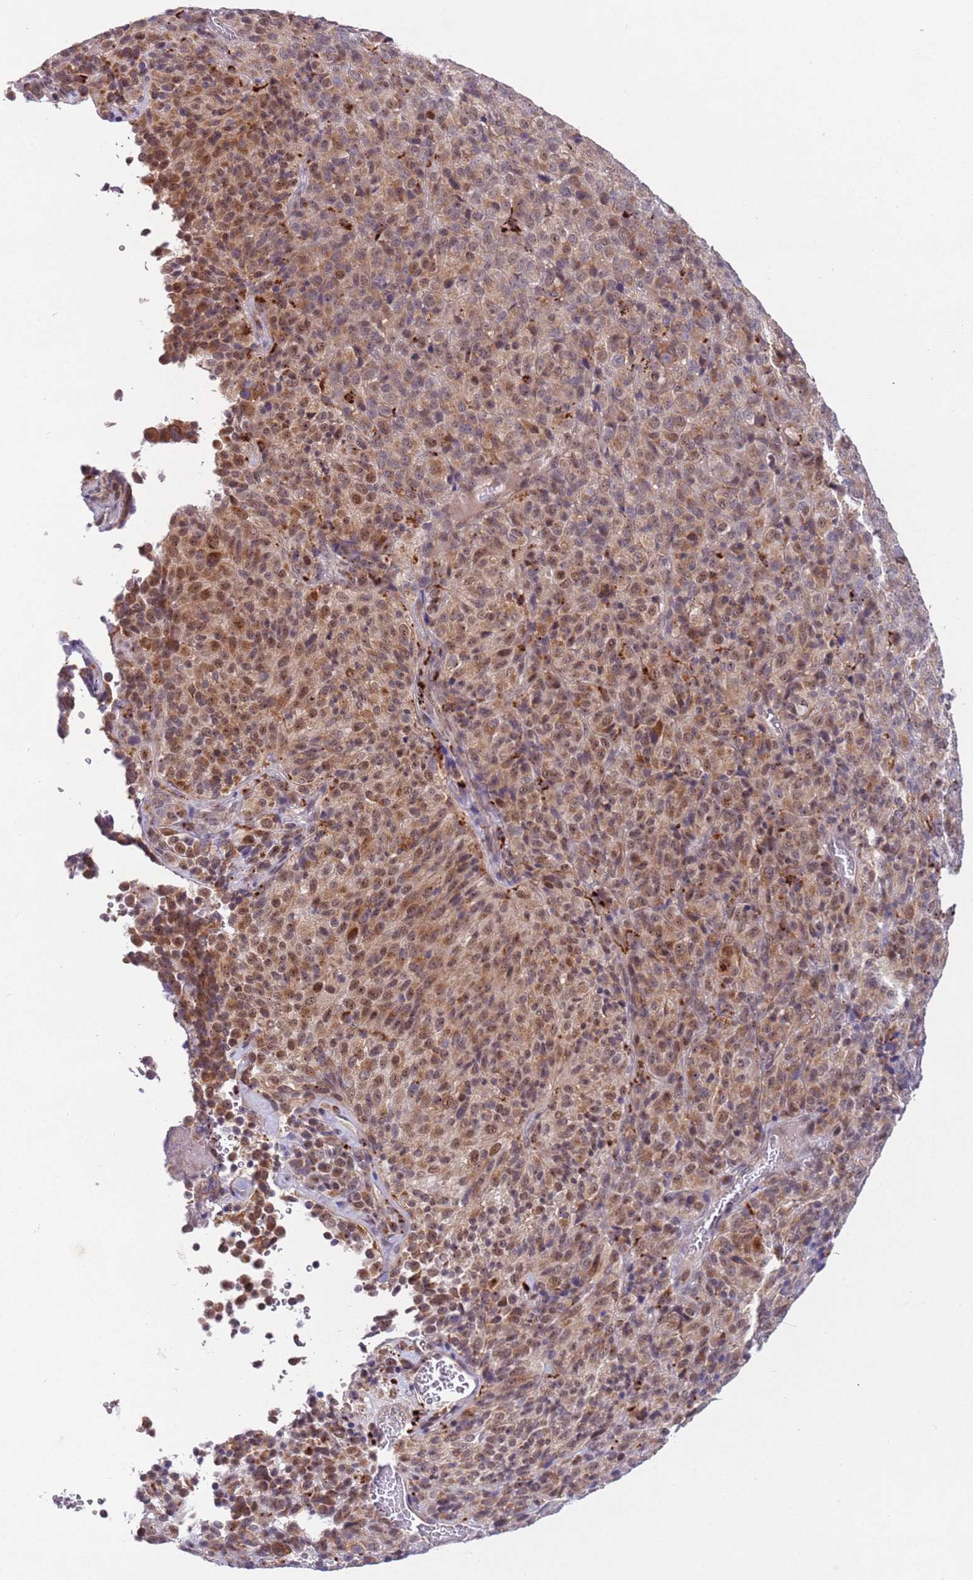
{"staining": {"intensity": "moderate", "quantity": ">75%", "location": "cytoplasmic/membranous,nuclear"}, "tissue": "melanoma", "cell_type": "Tumor cells", "image_type": "cancer", "snomed": [{"axis": "morphology", "description": "Malignant melanoma, Metastatic site"}, {"axis": "topography", "description": "Brain"}], "caption": "This photomicrograph reveals immunohistochemistry staining of human malignant melanoma (metastatic site), with medium moderate cytoplasmic/membranous and nuclear positivity in about >75% of tumor cells.", "gene": "TRIM27", "patient": {"sex": "female", "age": 56}}